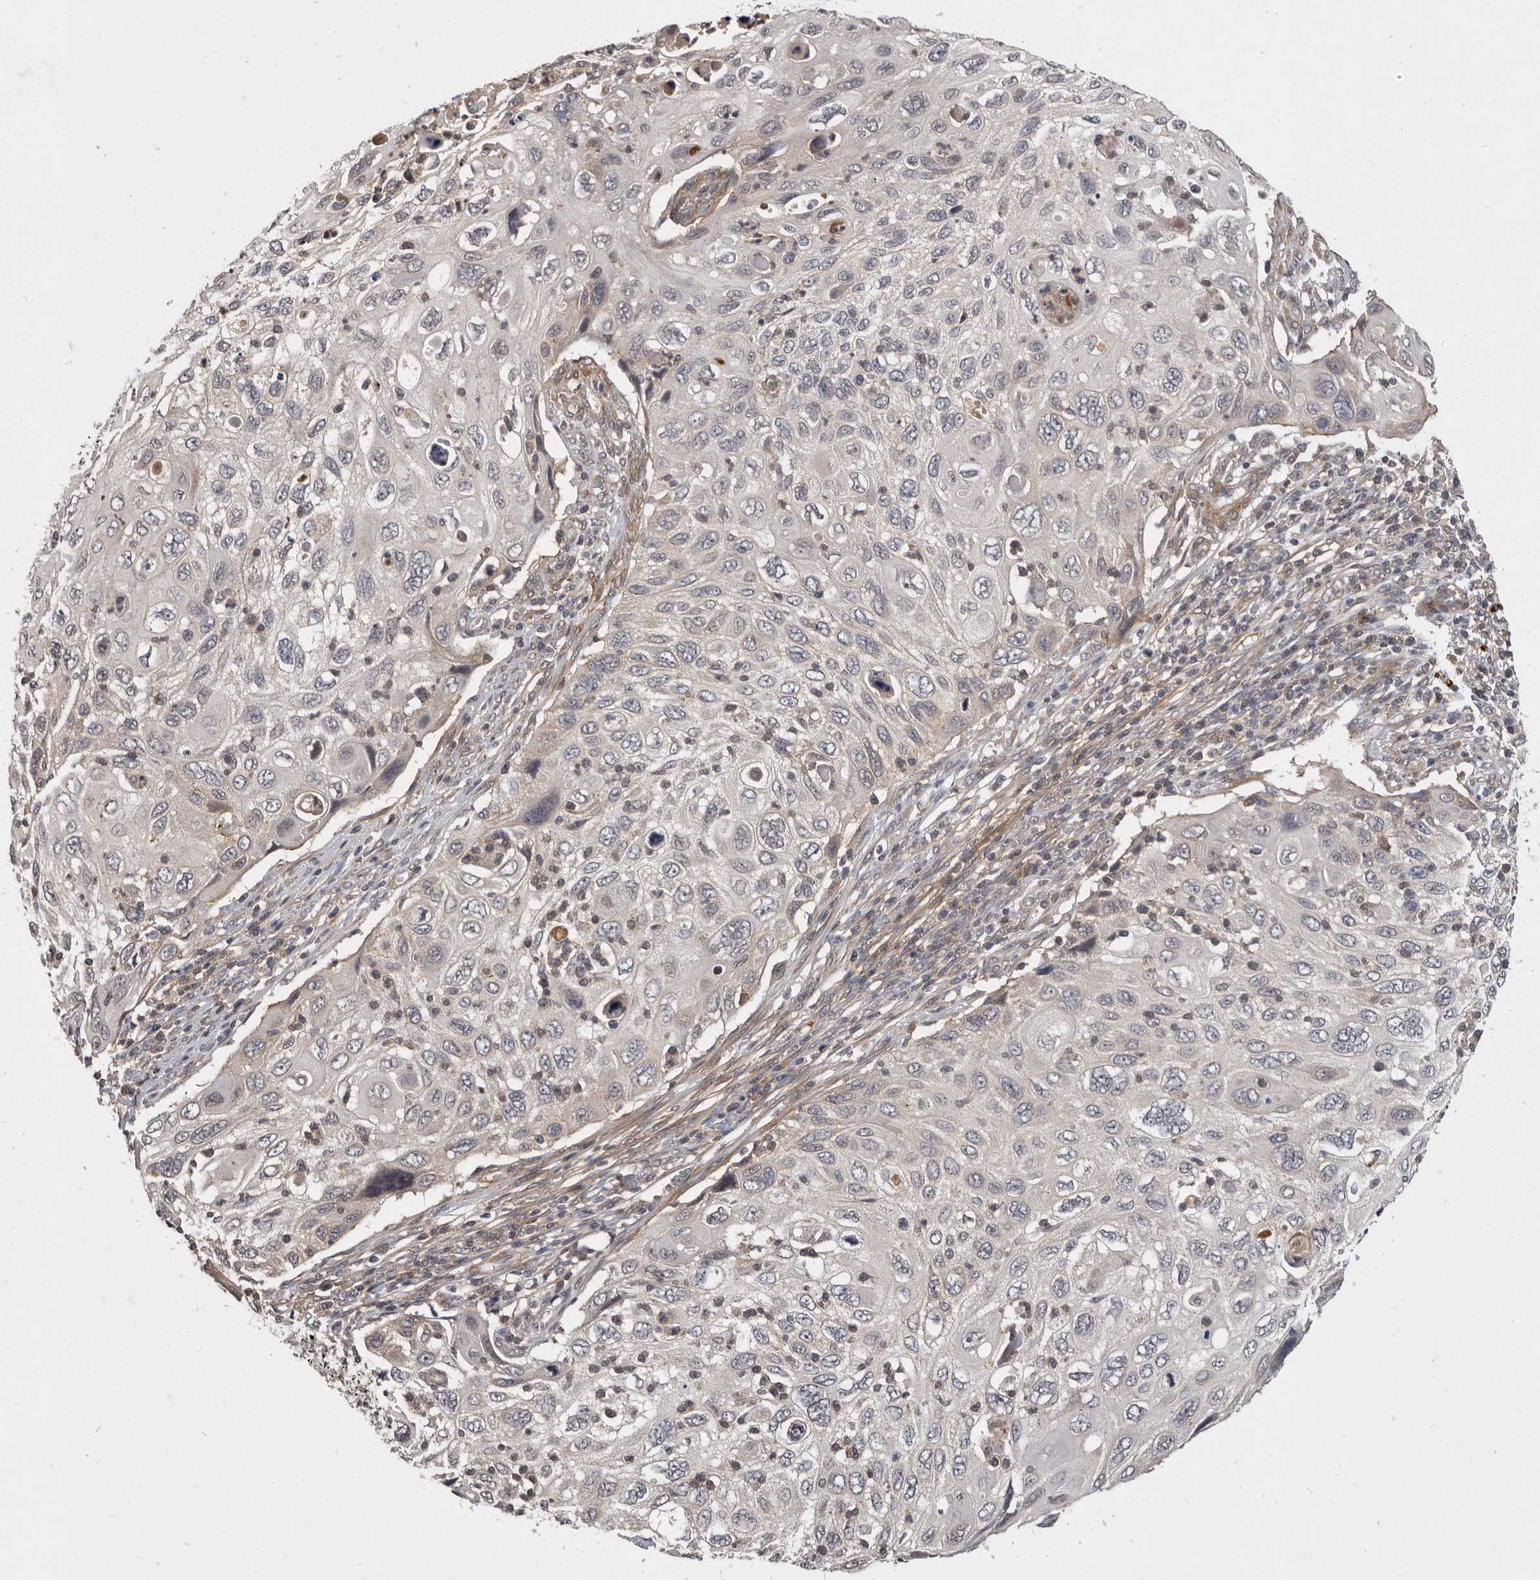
{"staining": {"intensity": "negative", "quantity": "none", "location": "none"}, "tissue": "cervical cancer", "cell_type": "Tumor cells", "image_type": "cancer", "snomed": [{"axis": "morphology", "description": "Squamous cell carcinoma, NOS"}, {"axis": "topography", "description": "Cervix"}], "caption": "Tumor cells show no significant protein positivity in cervical squamous cell carcinoma. (DAB IHC with hematoxylin counter stain).", "gene": "DNAJC28", "patient": {"sex": "female", "age": 70}}